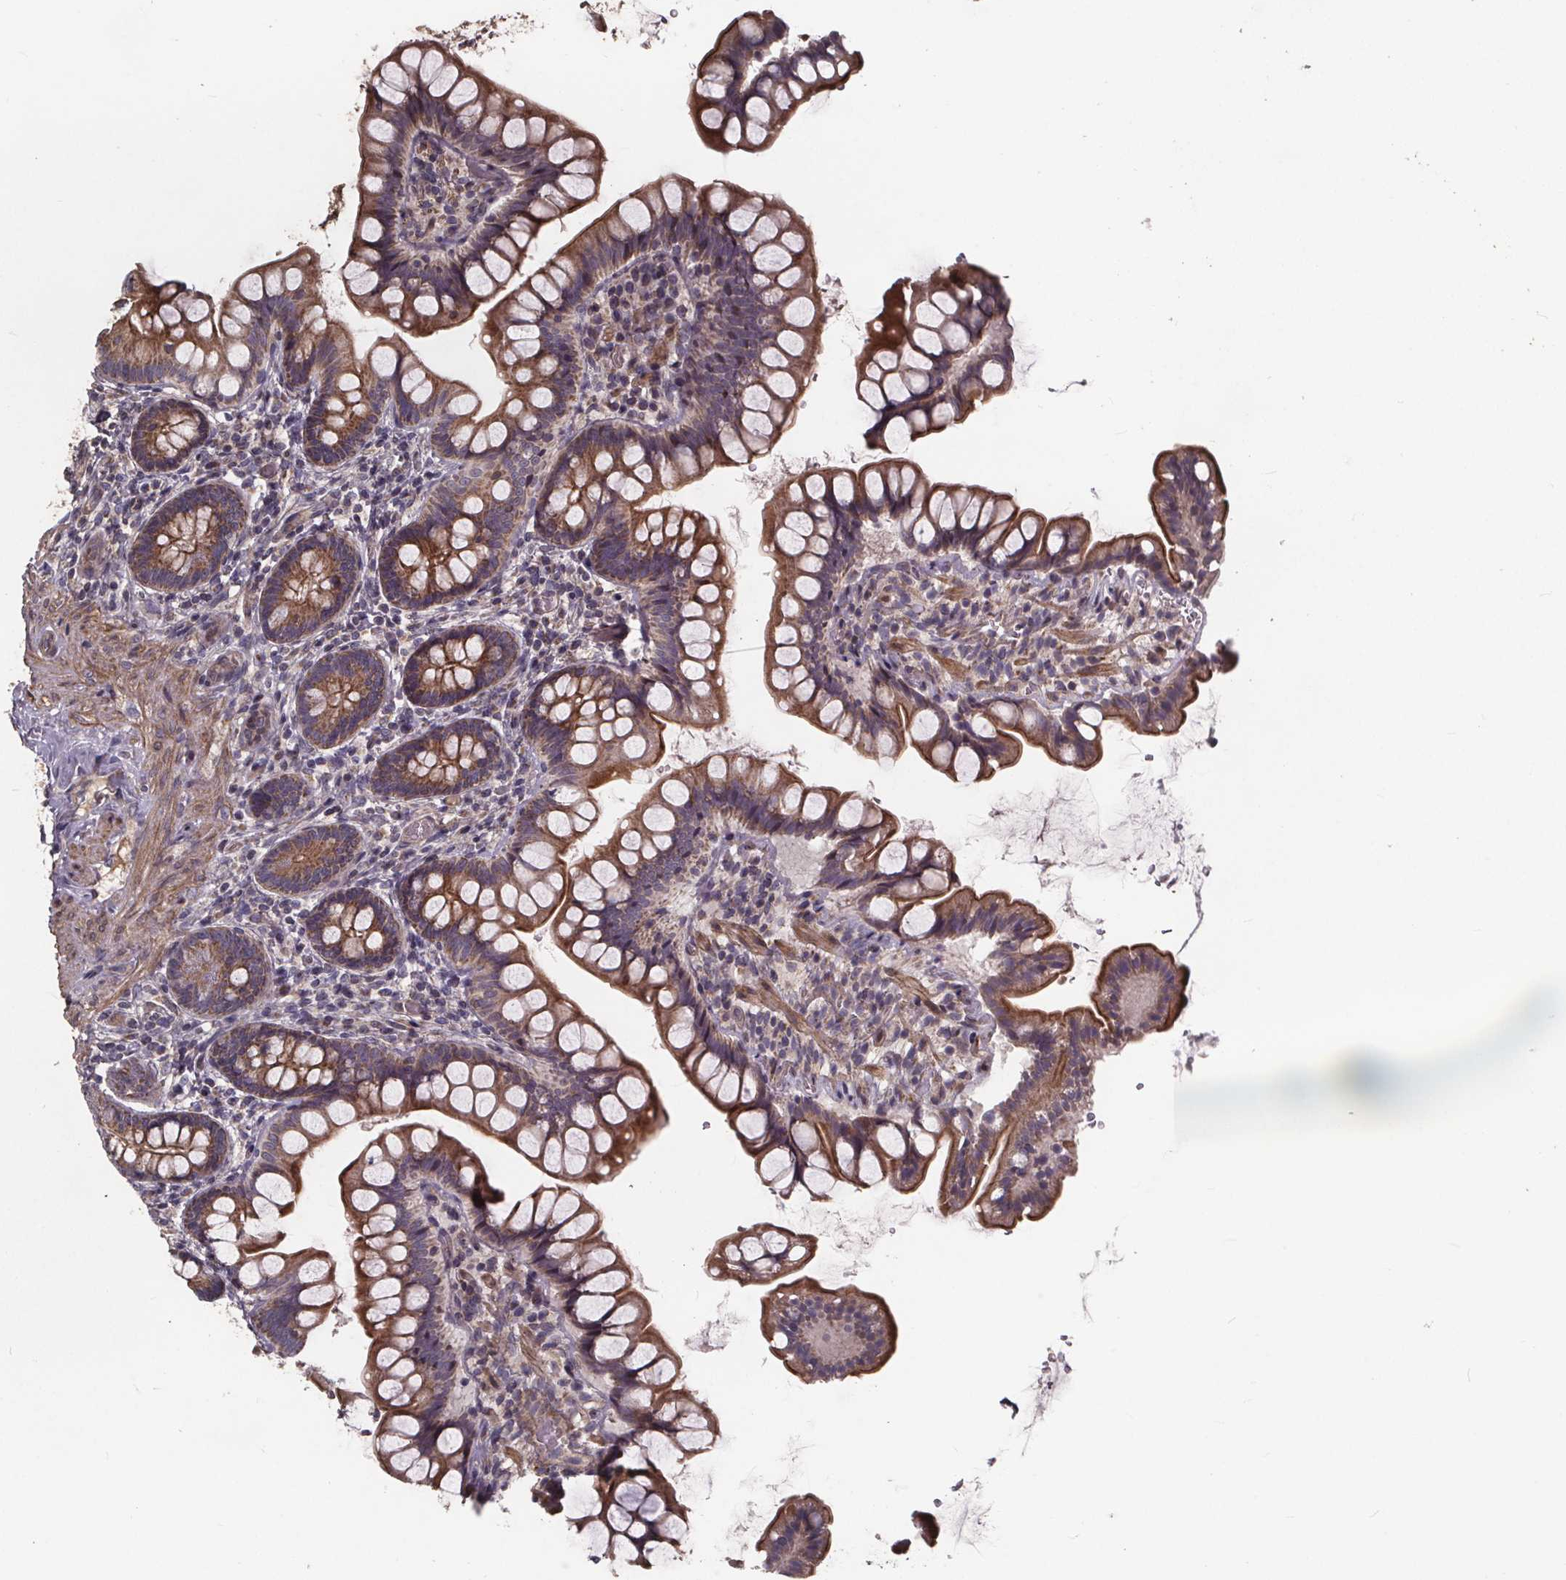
{"staining": {"intensity": "moderate", "quantity": ">75%", "location": "cytoplasmic/membranous"}, "tissue": "small intestine", "cell_type": "Glandular cells", "image_type": "normal", "snomed": [{"axis": "morphology", "description": "Normal tissue, NOS"}, {"axis": "topography", "description": "Small intestine"}], "caption": "Moderate cytoplasmic/membranous positivity for a protein is identified in about >75% of glandular cells of normal small intestine using IHC.", "gene": "YME1L1", "patient": {"sex": "male", "age": 70}}